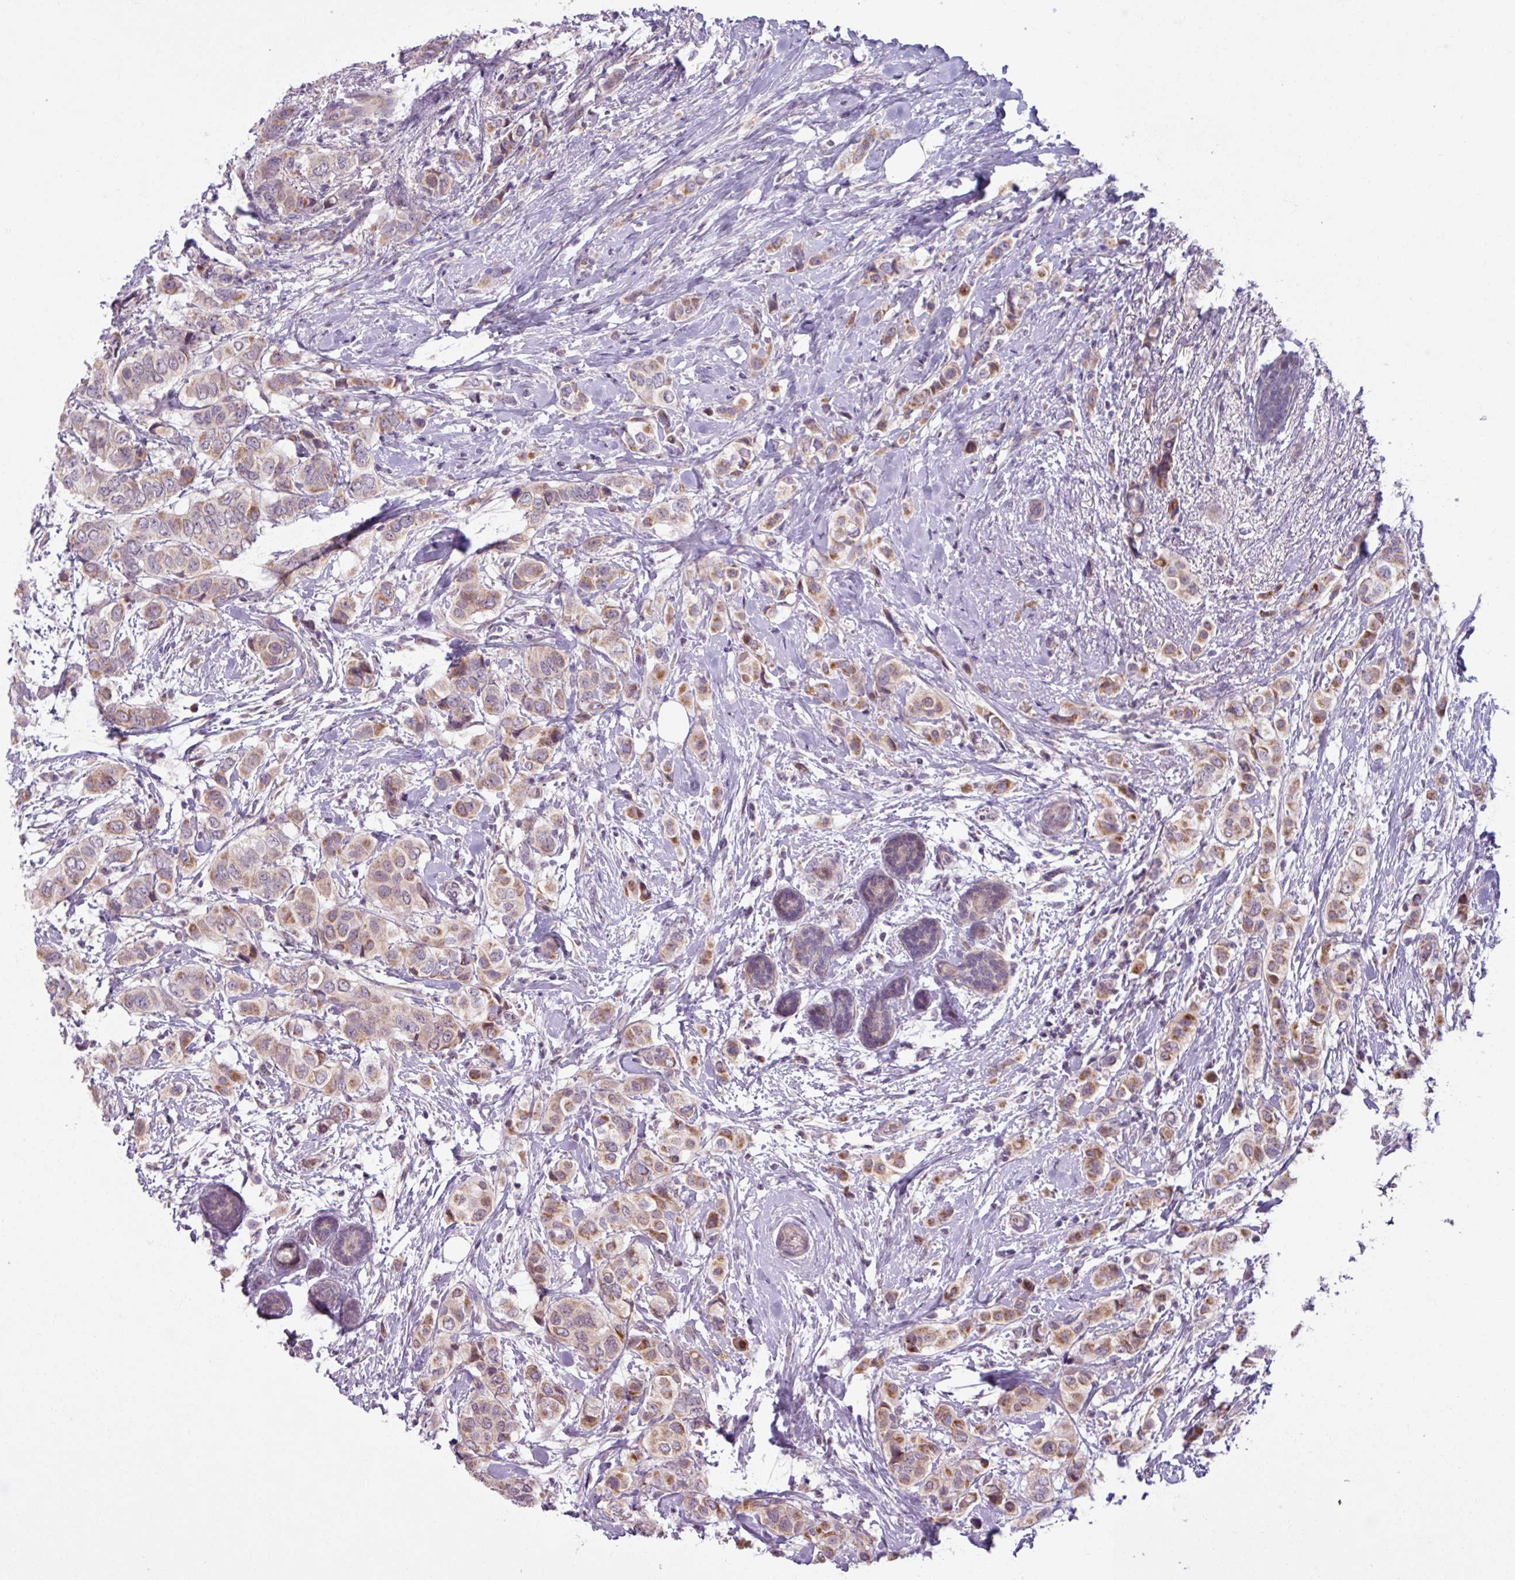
{"staining": {"intensity": "moderate", "quantity": "25%-75%", "location": "cytoplasmic/membranous"}, "tissue": "breast cancer", "cell_type": "Tumor cells", "image_type": "cancer", "snomed": [{"axis": "morphology", "description": "Lobular carcinoma"}, {"axis": "topography", "description": "Breast"}], "caption": "Breast cancer tissue displays moderate cytoplasmic/membranous expression in about 25%-75% of tumor cells (DAB IHC, brown staining for protein, blue staining for nuclei).", "gene": "OGFOD3", "patient": {"sex": "female", "age": 51}}